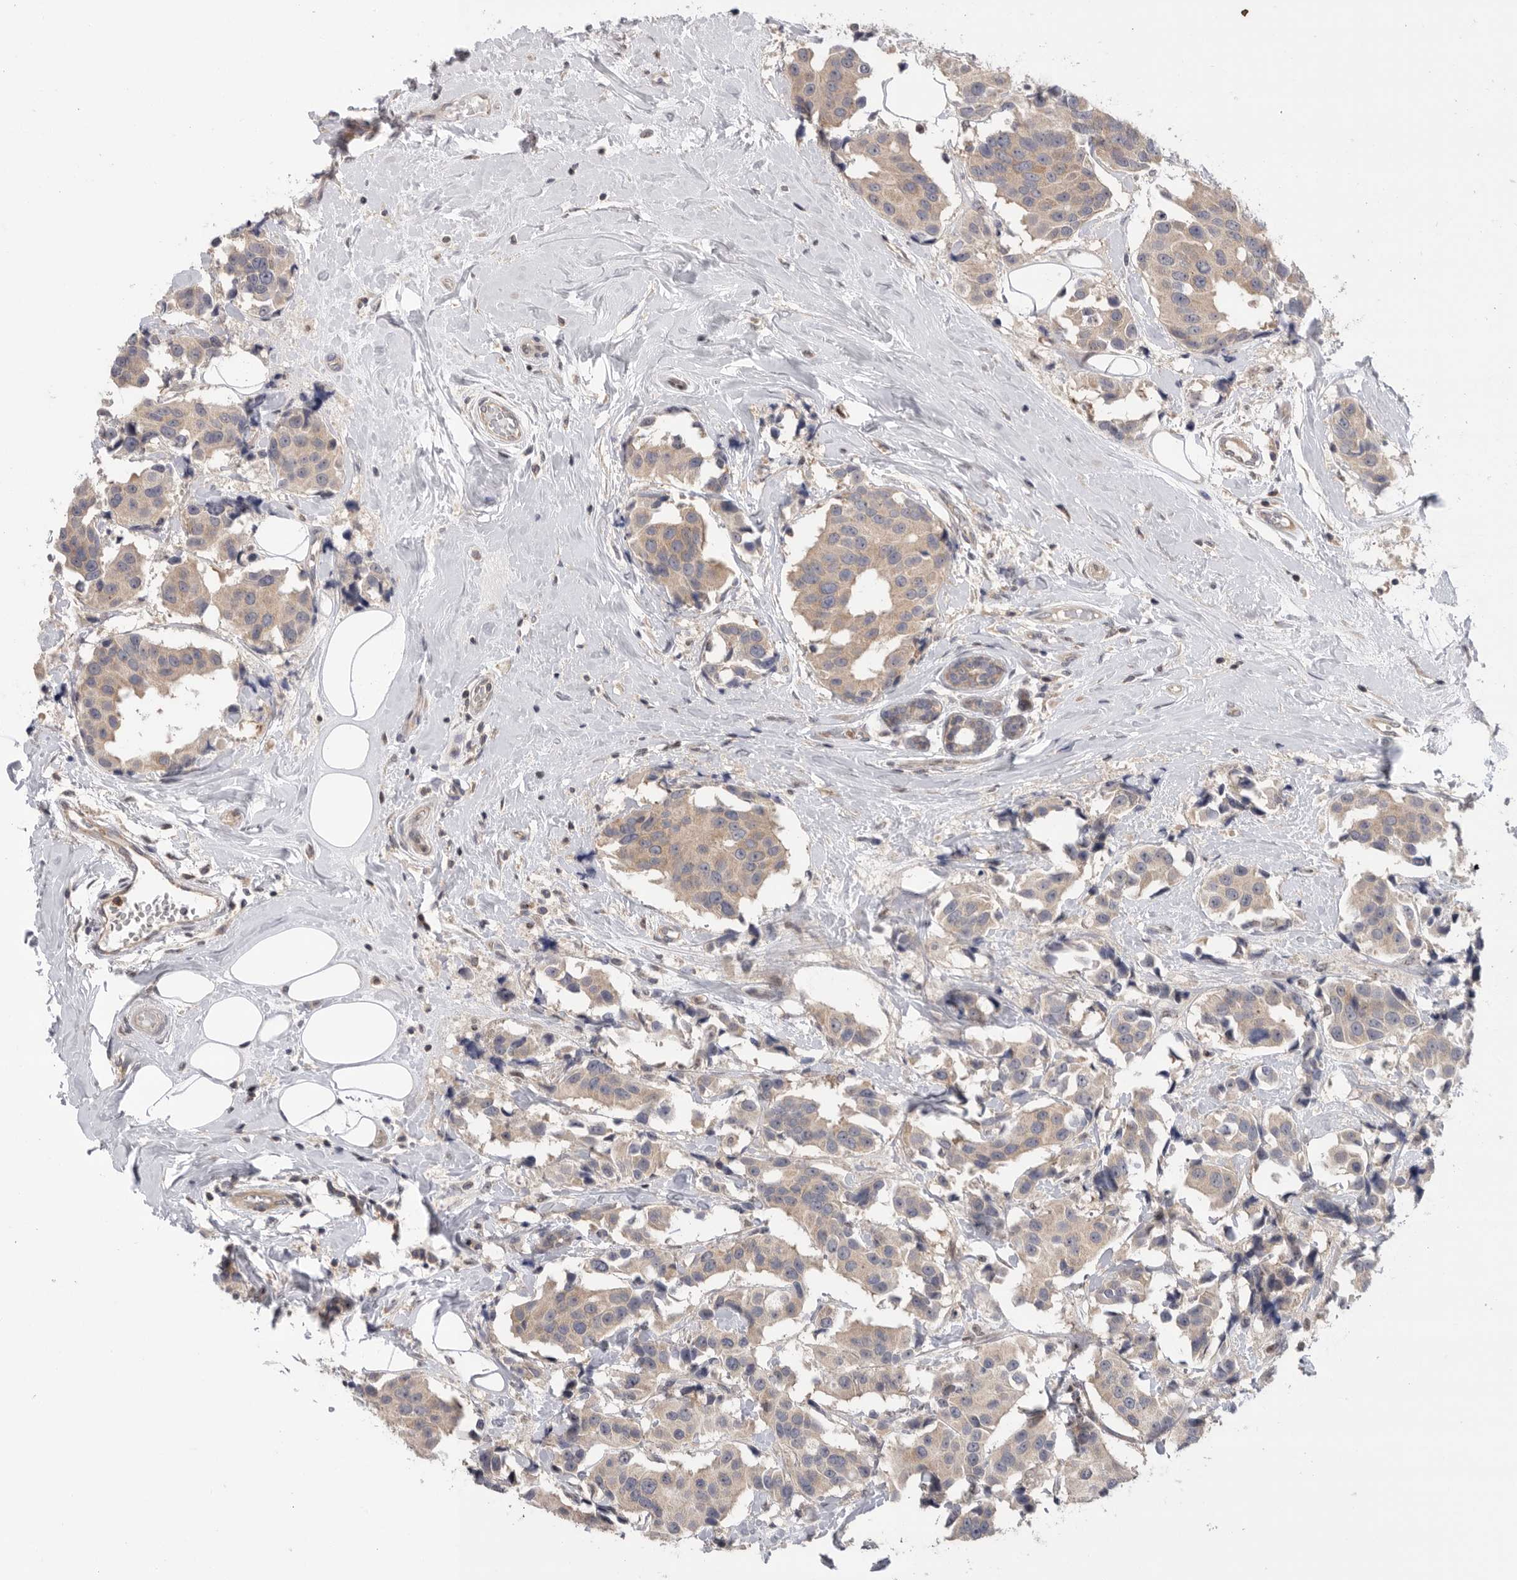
{"staining": {"intensity": "weak", "quantity": ">75%", "location": "cytoplasmic/membranous"}, "tissue": "breast cancer", "cell_type": "Tumor cells", "image_type": "cancer", "snomed": [{"axis": "morphology", "description": "Normal tissue, NOS"}, {"axis": "morphology", "description": "Duct carcinoma"}, {"axis": "topography", "description": "Breast"}], "caption": "Infiltrating ductal carcinoma (breast) stained for a protein displays weak cytoplasmic/membranous positivity in tumor cells.", "gene": "KLK5", "patient": {"sex": "female", "age": 39}}